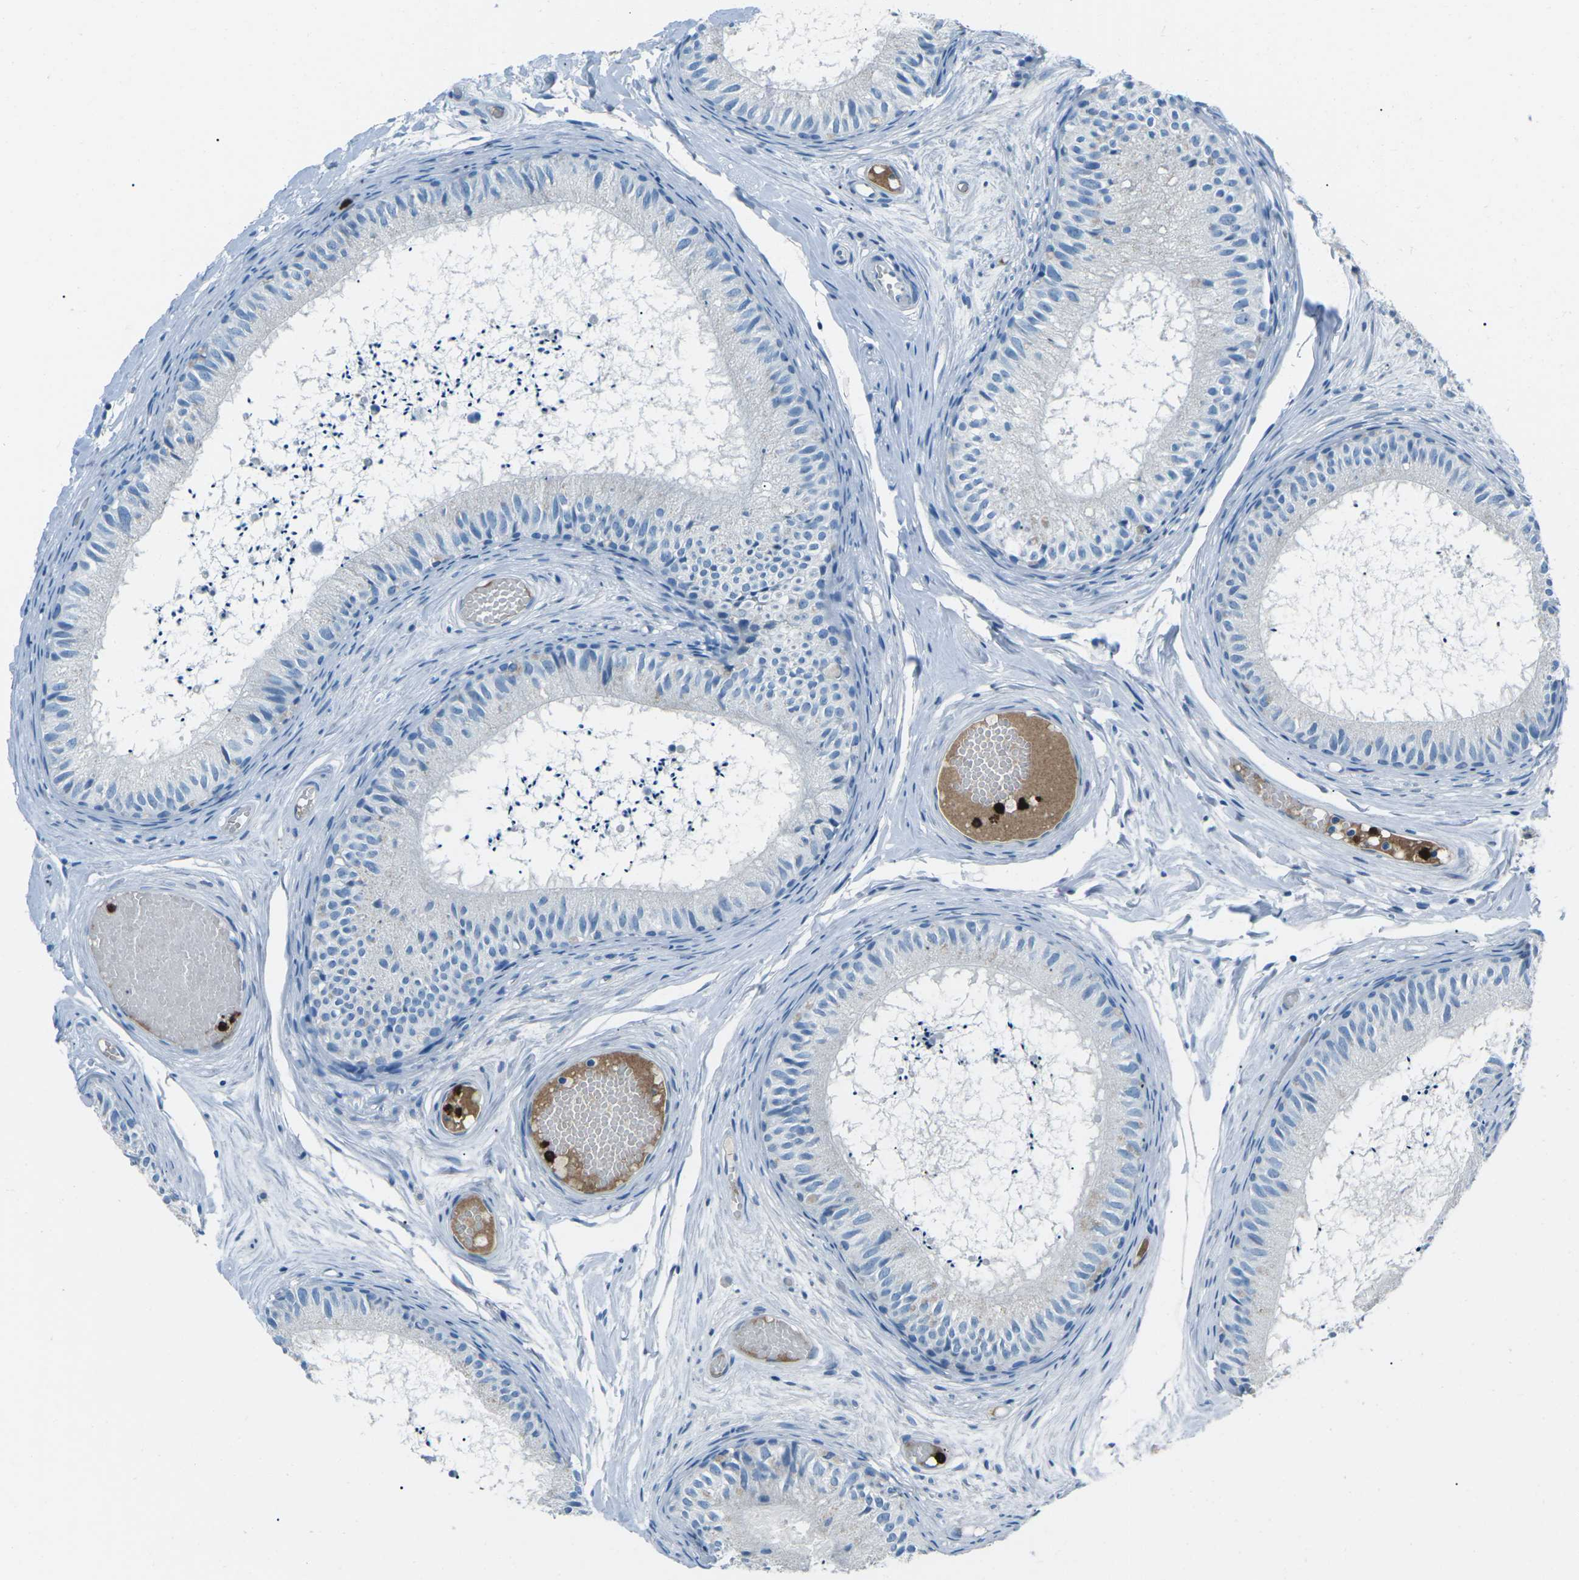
{"staining": {"intensity": "negative", "quantity": "none", "location": "none"}, "tissue": "epididymis", "cell_type": "Glandular cells", "image_type": "normal", "snomed": [{"axis": "morphology", "description": "Normal tissue, NOS"}, {"axis": "topography", "description": "Epididymis"}], "caption": "Protein analysis of unremarkable epididymis displays no significant expression in glandular cells.", "gene": "FCN1", "patient": {"sex": "male", "age": 46}}